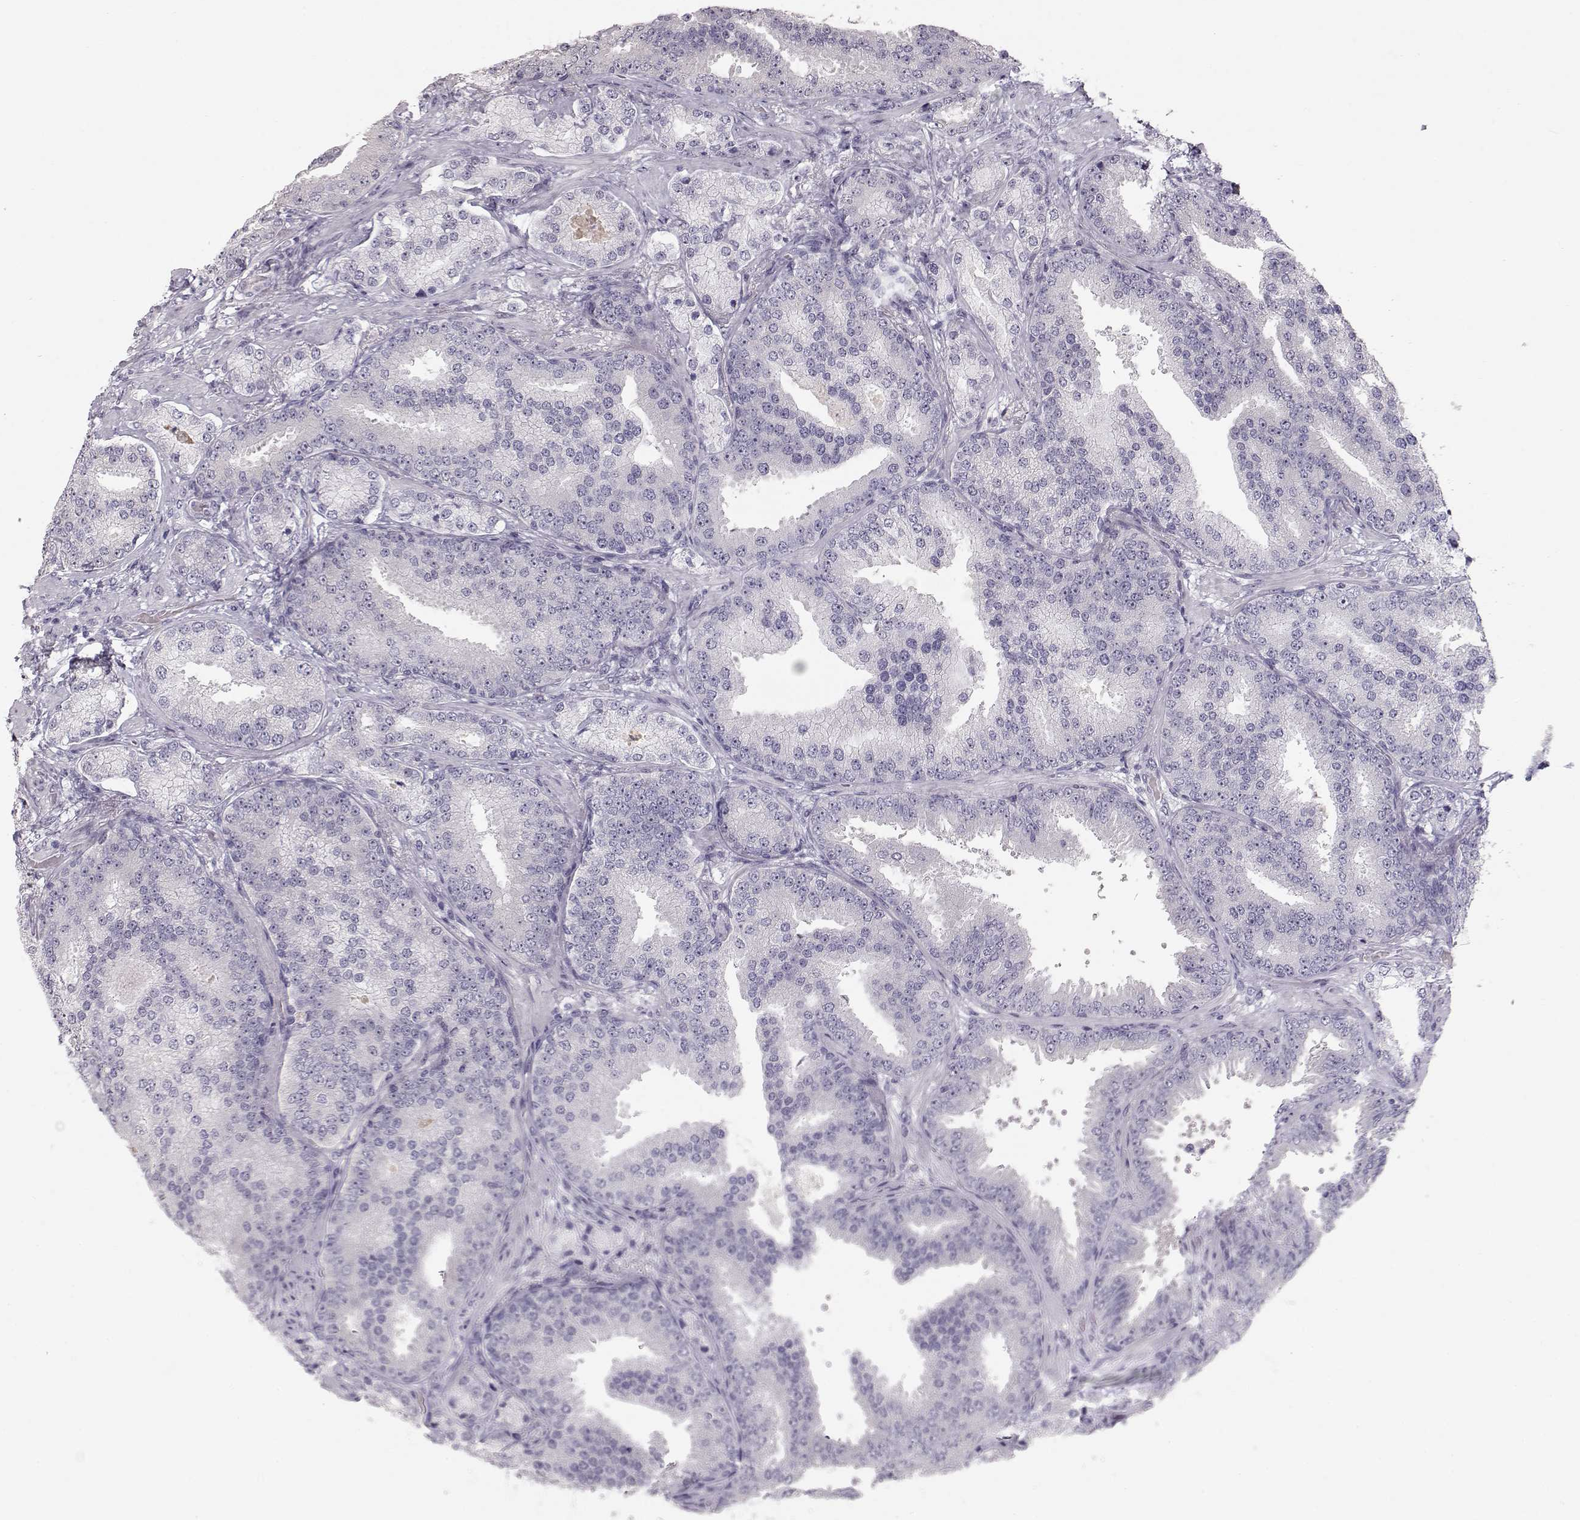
{"staining": {"intensity": "negative", "quantity": "none", "location": "none"}, "tissue": "prostate cancer", "cell_type": "Tumor cells", "image_type": "cancer", "snomed": [{"axis": "morphology", "description": "Adenocarcinoma, Low grade"}, {"axis": "topography", "description": "Prostate"}], "caption": "High magnification brightfield microscopy of prostate cancer stained with DAB (brown) and counterstained with hematoxylin (blue): tumor cells show no significant staining.", "gene": "FAM205A", "patient": {"sex": "male", "age": 68}}